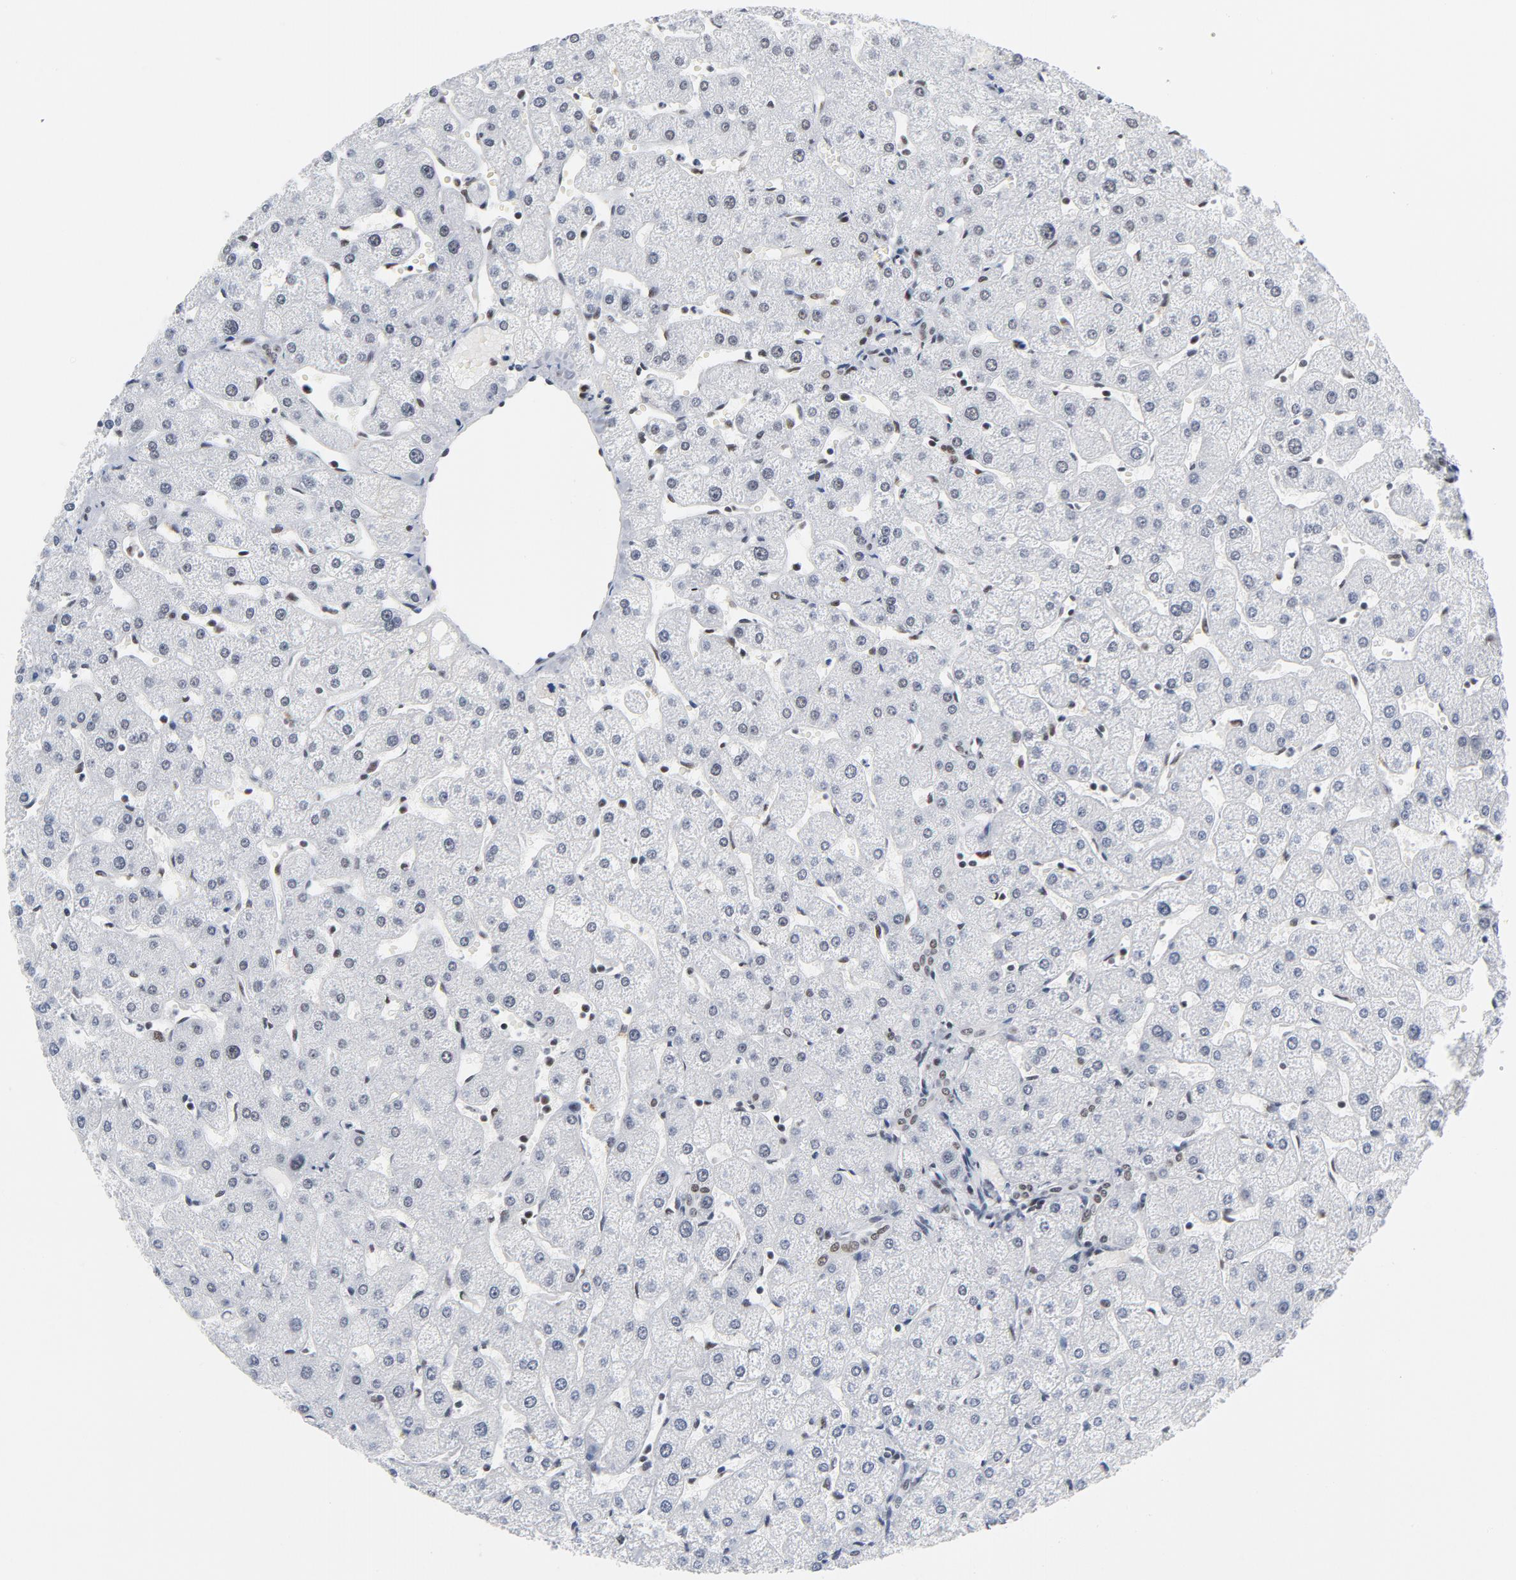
{"staining": {"intensity": "negative", "quantity": "none", "location": "none"}, "tissue": "liver", "cell_type": "Cholangiocytes", "image_type": "normal", "snomed": [{"axis": "morphology", "description": "Normal tissue, NOS"}, {"axis": "topography", "description": "Liver"}], "caption": "A high-resolution histopathology image shows immunohistochemistry staining of unremarkable liver, which reveals no significant expression in cholangiocytes.", "gene": "CSTF2", "patient": {"sex": "male", "age": 67}}